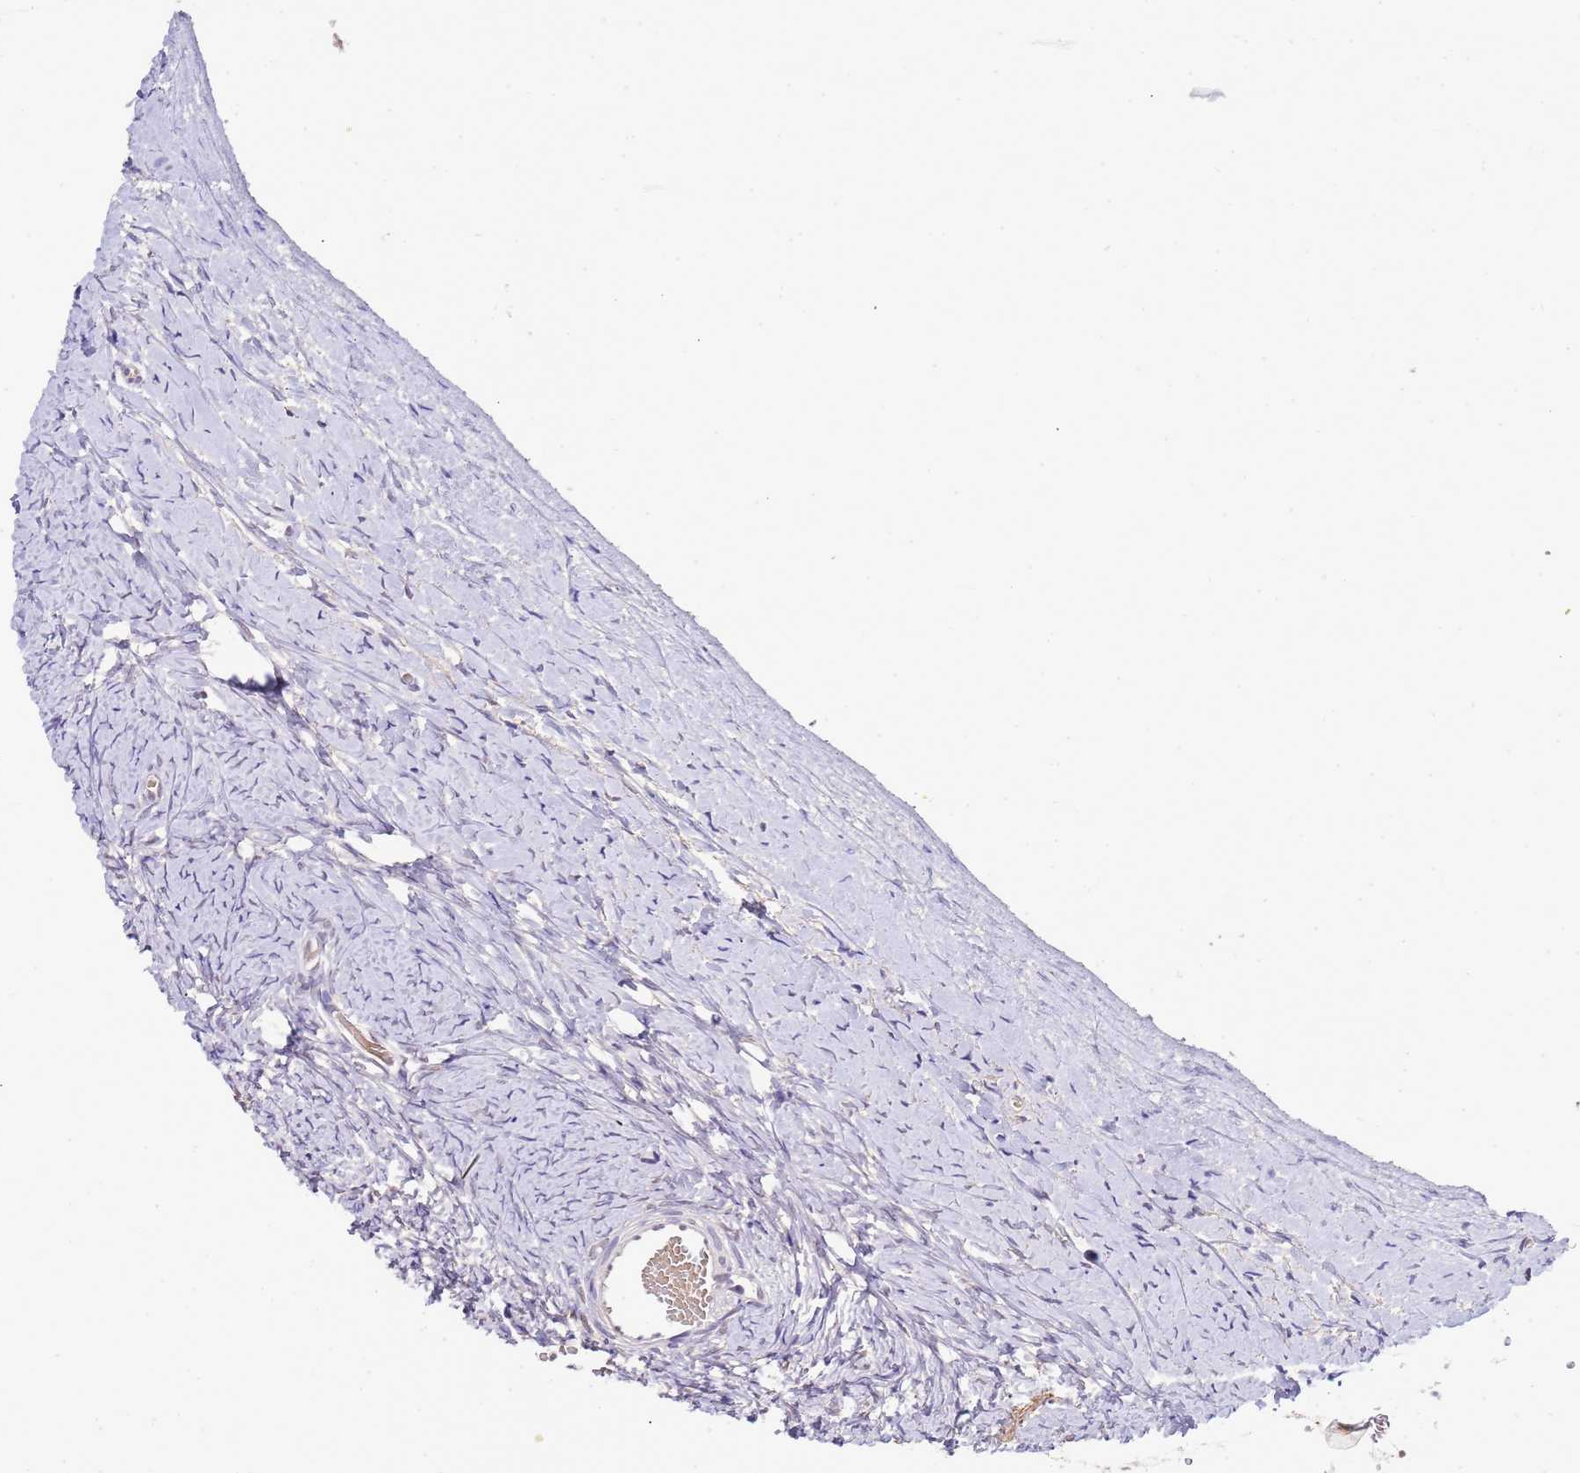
{"staining": {"intensity": "moderate", "quantity": "25%-75%", "location": "nuclear"}, "tissue": "ovary", "cell_type": "Ovarian stroma cells", "image_type": "normal", "snomed": [{"axis": "morphology", "description": "Normal tissue, NOS"}, {"axis": "morphology", "description": "Developmental malformation"}, {"axis": "topography", "description": "Ovary"}], "caption": "This photomicrograph reveals benign ovary stained with immunohistochemistry to label a protein in brown. The nuclear of ovarian stroma cells show moderate positivity for the protein. Nuclei are counter-stained blue.", "gene": "CD53", "patient": {"sex": "female", "age": 39}}